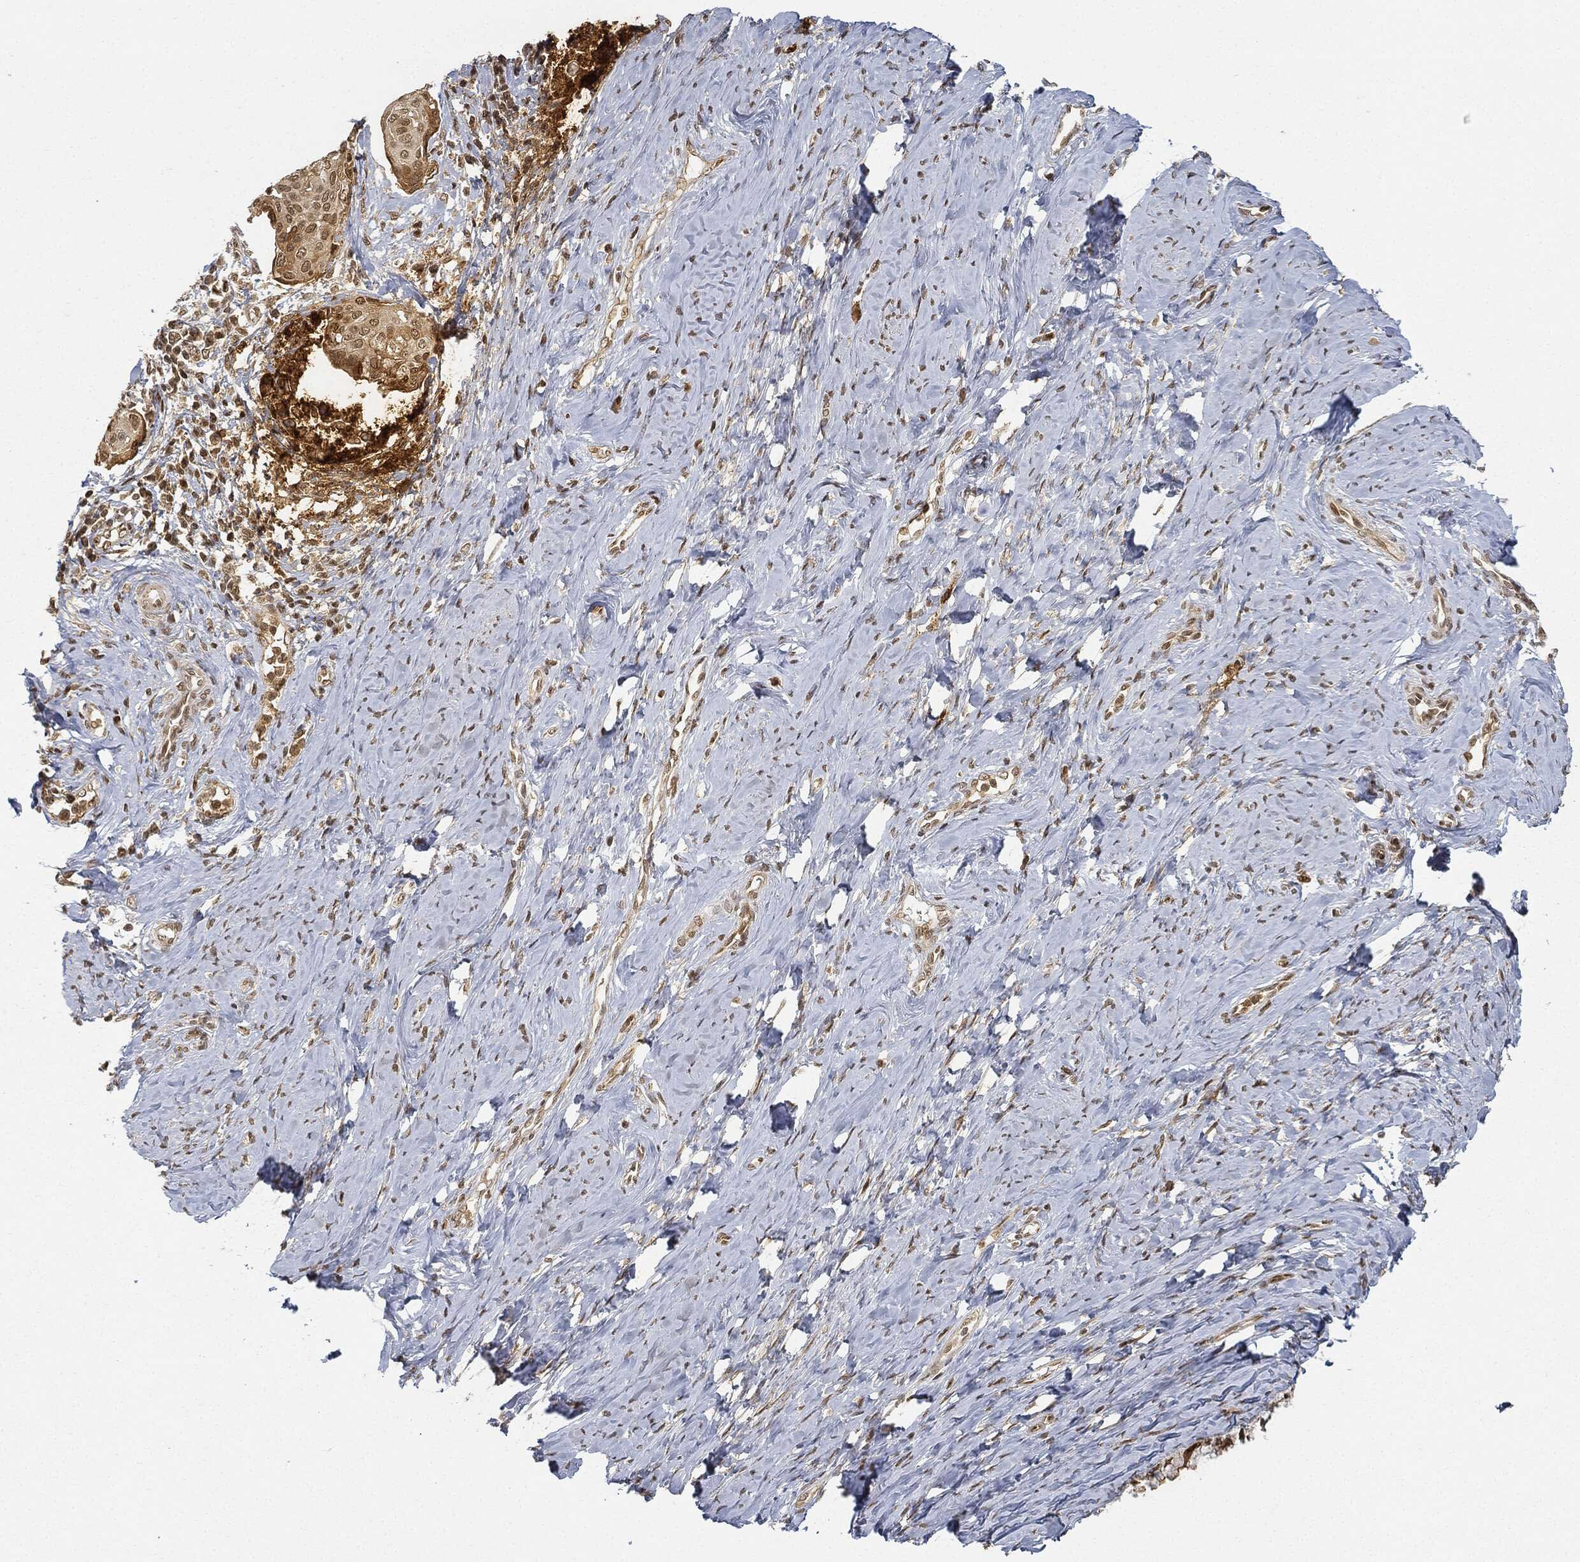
{"staining": {"intensity": "moderate", "quantity": "<25%", "location": "cytoplasmic/membranous"}, "tissue": "cervical cancer", "cell_type": "Tumor cells", "image_type": "cancer", "snomed": [{"axis": "morphology", "description": "Squamous cell carcinoma, NOS"}, {"axis": "topography", "description": "Cervix"}], "caption": "Cervical squamous cell carcinoma stained for a protein (brown) displays moderate cytoplasmic/membranous positive staining in about <25% of tumor cells.", "gene": "CIB1", "patient": {"sex": "female", "age": 51}}